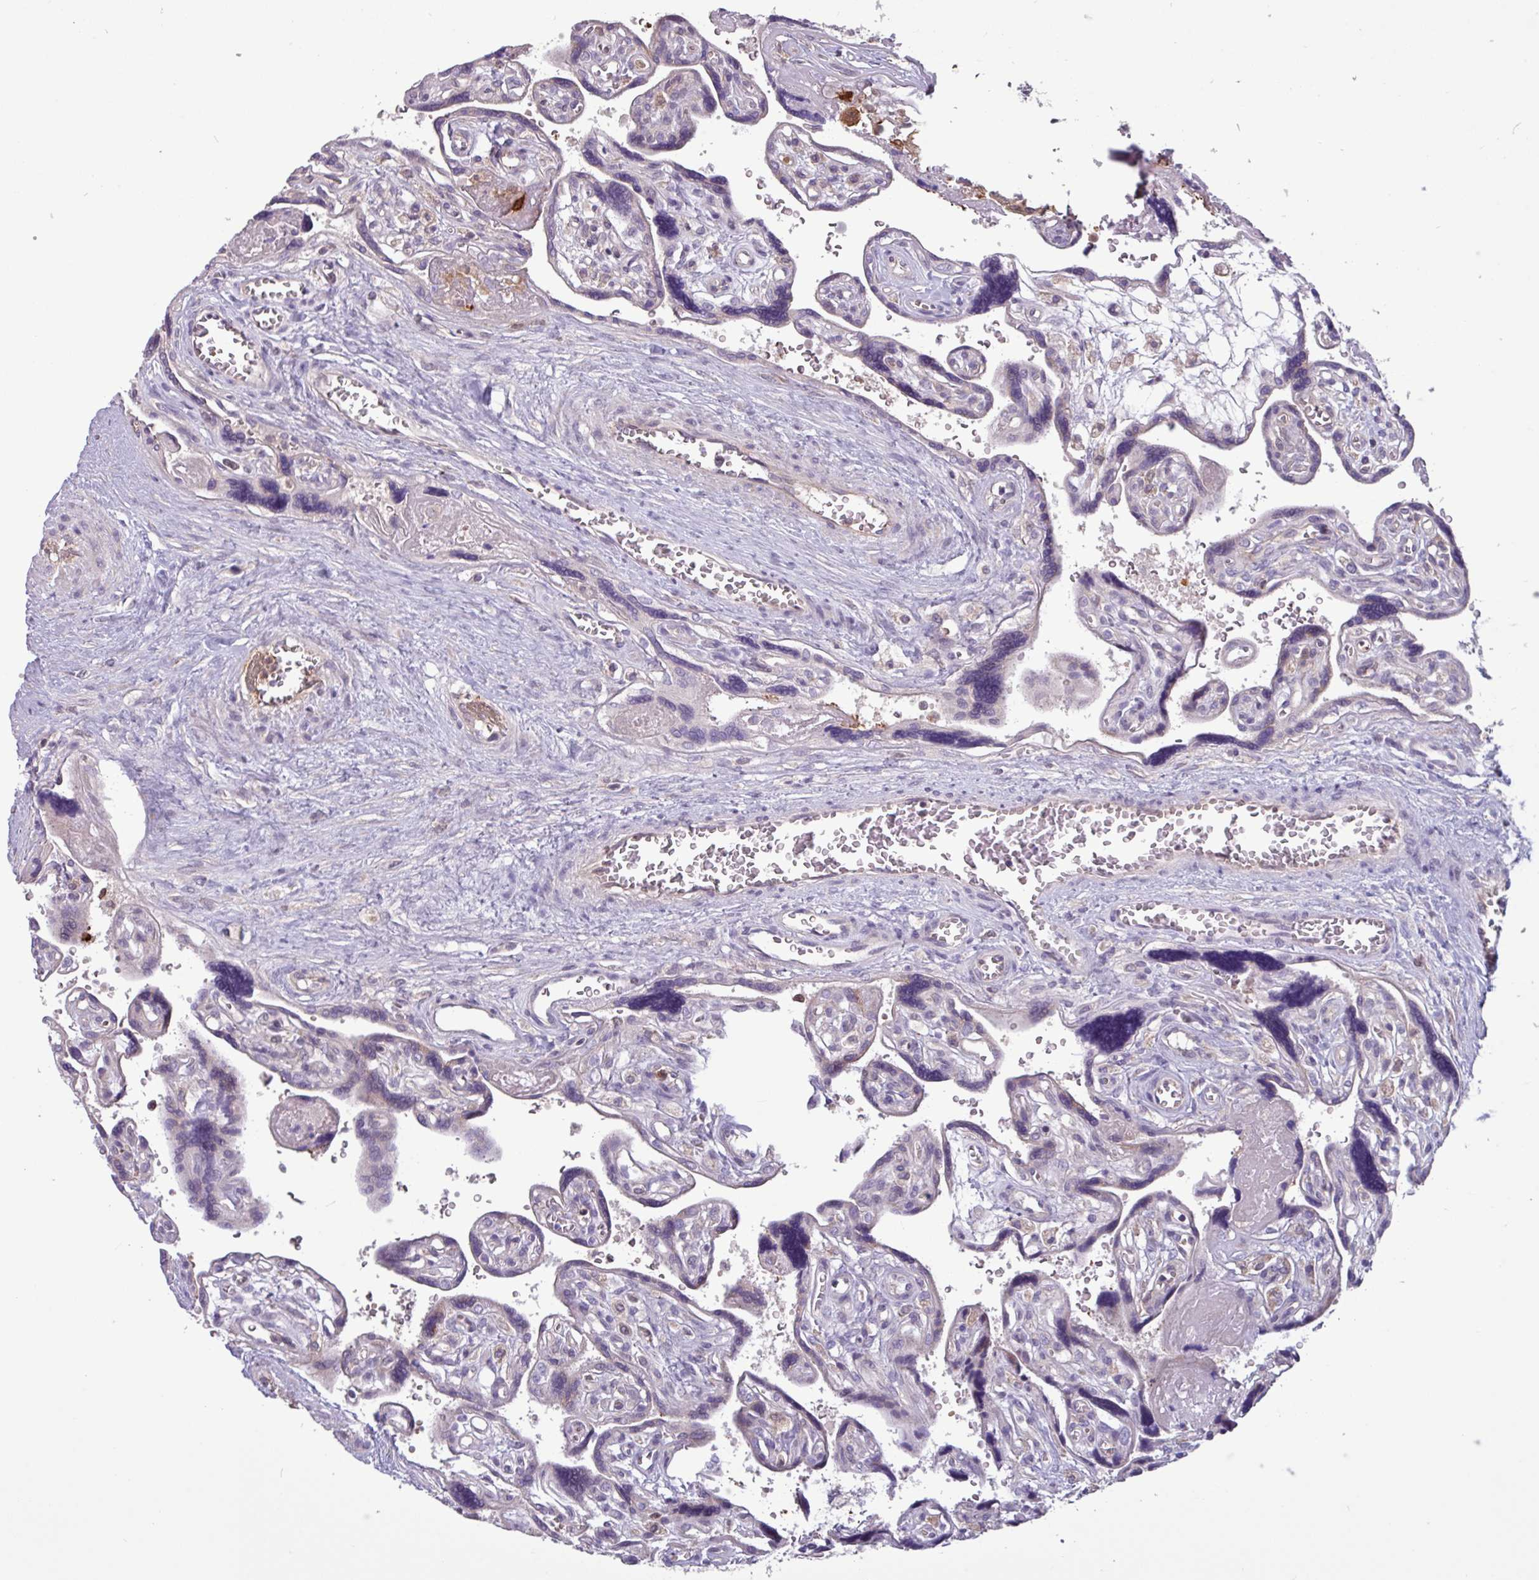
{"staining": {"intensity": "weak", "quantity": "25%-75%", "location": "cytoplasmic/membranous"}, "tissue": "placenta", "cell_type": "Decidual cells", "image_type": "normal", "snomed": [{"axis": "morphology", "description": "Normal tissue, NOS"}, {"axis": "topography", "description": "Placenta"}], "caption": "A high-resolution histopathology image shows immunohistochemistry staining of unremarkable placenta, which demonstrates weak cytoplasmic/membranous expression in approximately 25%-75% of decidual cells.", "gene": "SEC61G", "patient": {"sex": "female", "age": 39}}